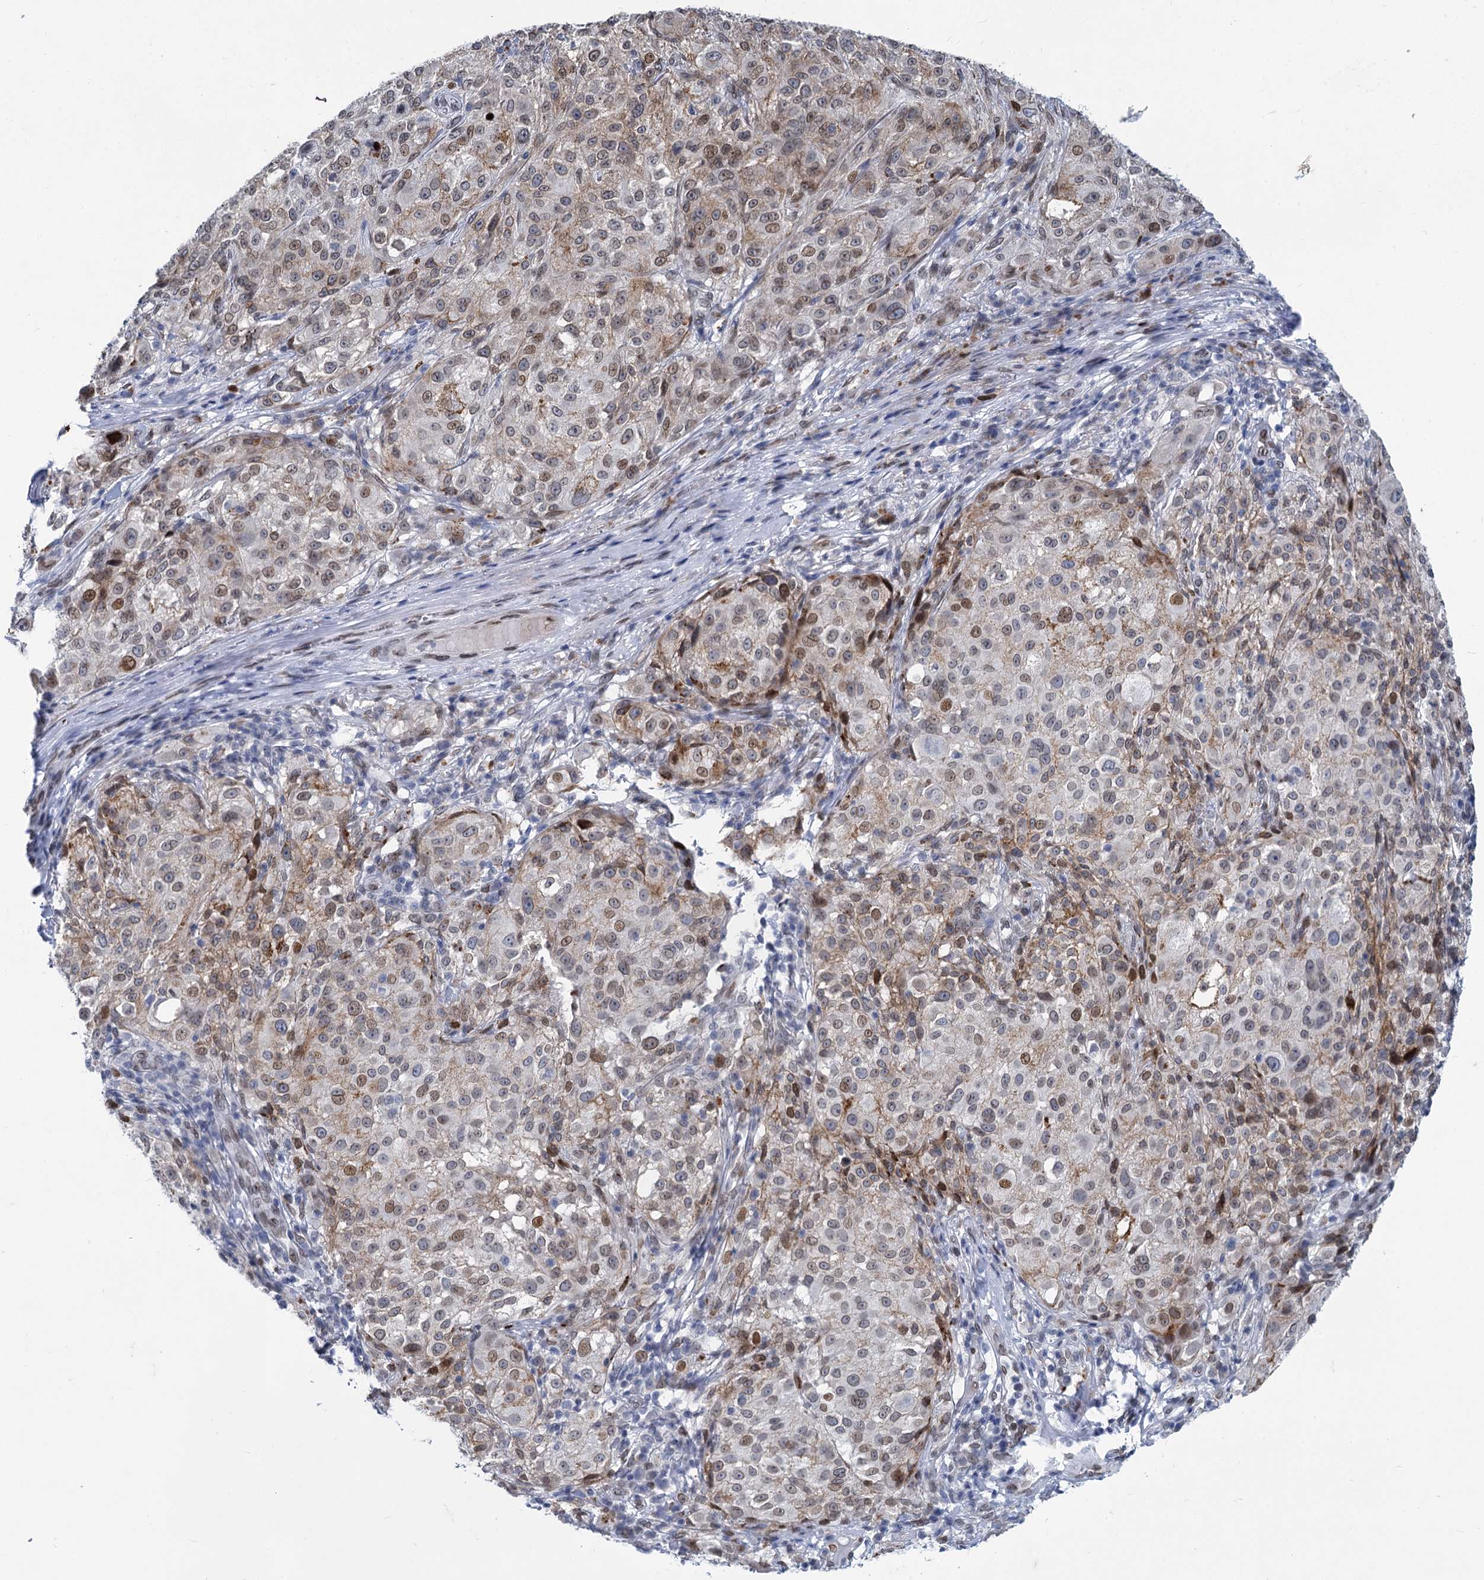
{"staining": {"intensity": "moderate", "quantity": "25%-75%", "location": "cytoplasmic/membranous,nuclear"}, "tissue": "melanoma", "cell_type": "Tumor cells", "image_type": "cancer", "snomed": [{"axis": "morphology", "description": "Necrosis, NOS"}, {"axis": "morphology", "description": "Malignant melanoma, NOS"}, {"axis": "topography", "description": "Skin"}], "caption": "A micrograph of human malignant melanoma stained for a protein demonstrates moderate cytoplasmic/membranous and nuclear brown staining in tumor cells. (DAB IHC, brown staining for protein, blue staining for nuclei).", "gene": "PRSS35", "patient": {"sex": "female", "age": 87}}